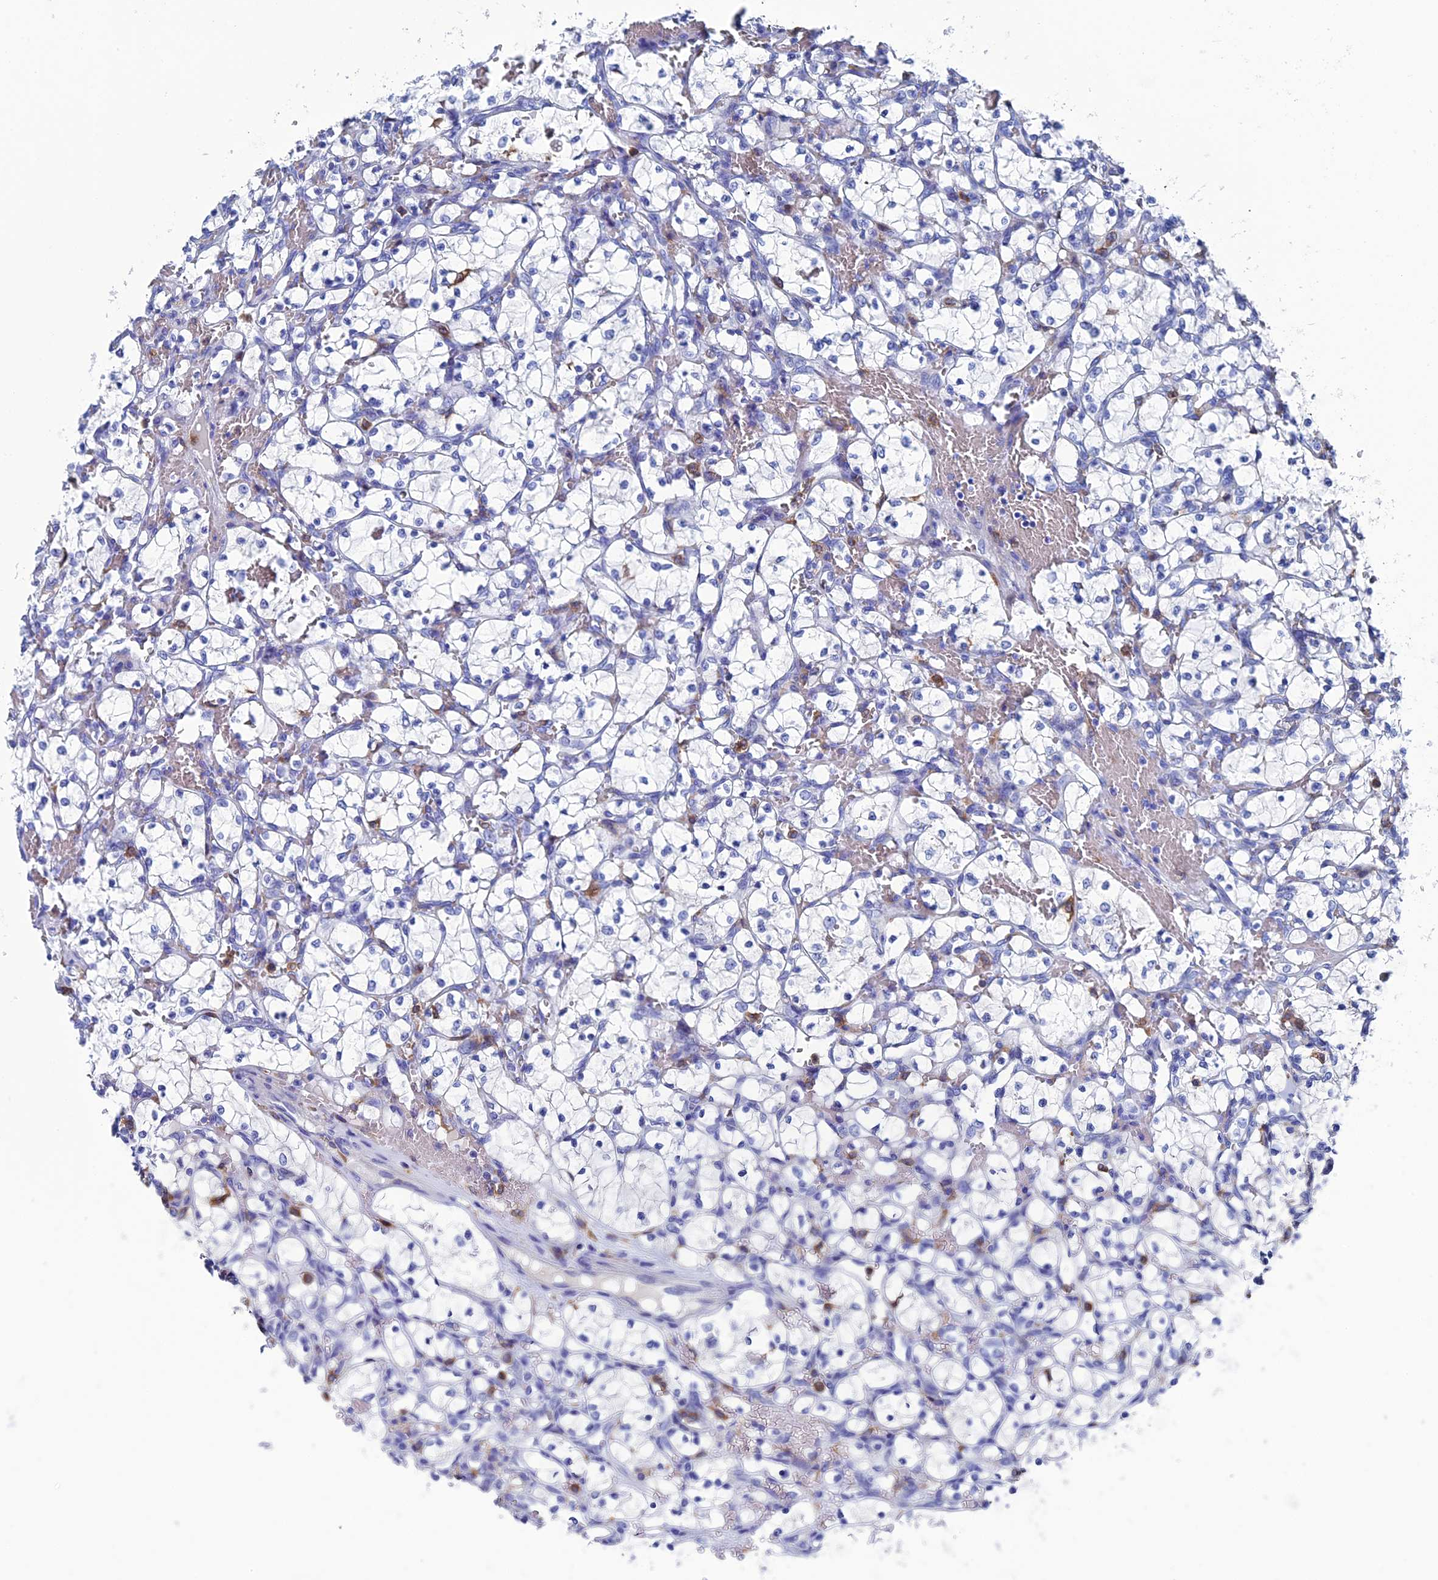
{"staining": {"intensity": "negative", "quantity": "none", "location": "none"}, "tissue": "renal cancer", "cell_type": "Tumor cells", "image_type": "cancer", "snomed": [{"axis": "morphology", "description": "Adenocarcinoma, NOS"}, {"axis": "topography", "description": "Kidney"}], "caption": "Tumor cells are negative for protein expression in human renal cancer.", "gene": "TYROBP", "patient": {"sex": "female", "age": 69}}